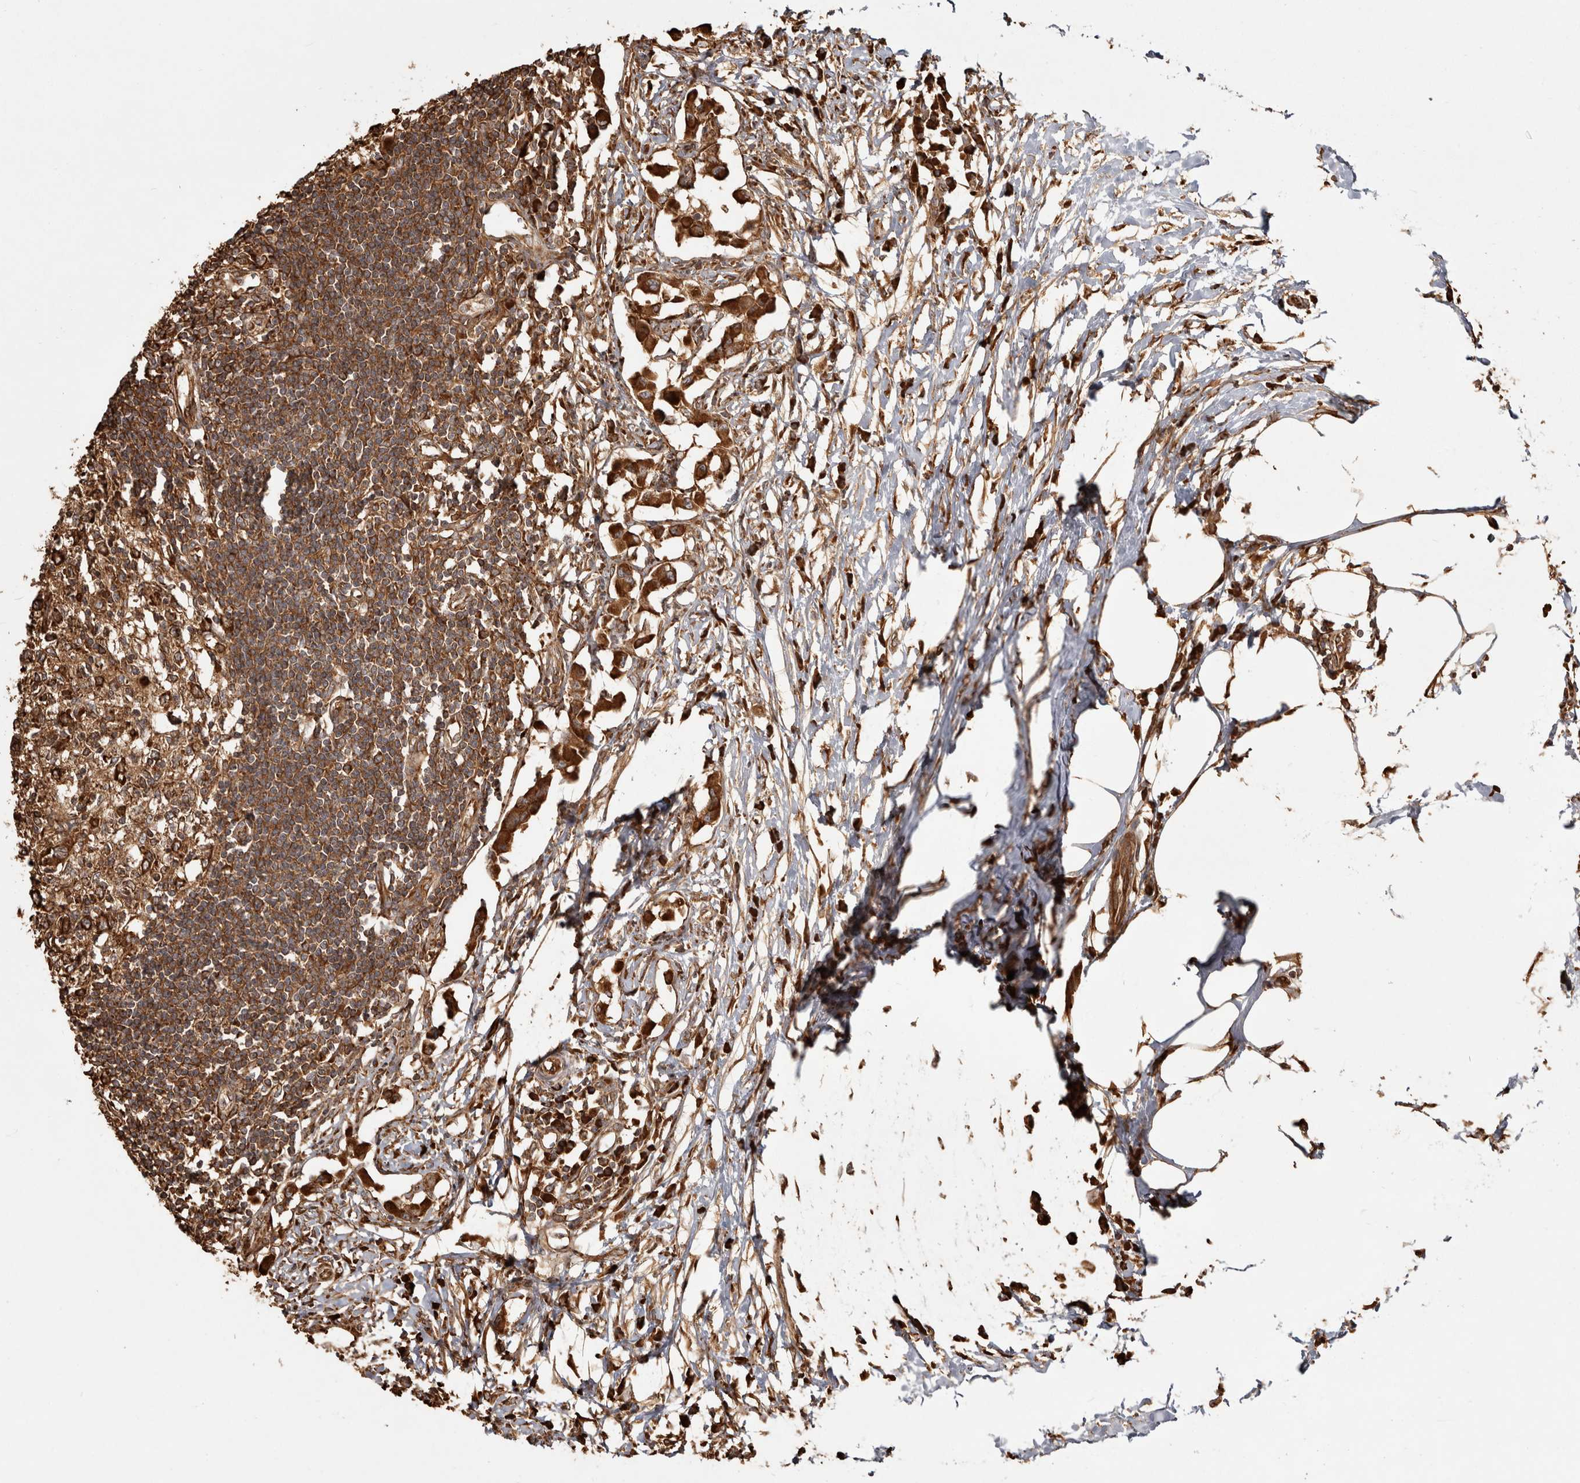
{"staining": {"intensity": "moderate", "quantity": ">75%", "location": "cytoplasmic/membranous"}, "tissue": "lymph node", "cell_type": "Germinal center cells", "image_type": "normal", "snomed": [{"axis": "morphology", "description": "Normal tissue, NOS"}, {"axis": "morphology", "description": "Malignant melanoma, Metastatic site"}, {"axis": "topography", "description": "Lymph node"}], "caption": "An immunohistochemistry image of normal tissue is shown. Protein staining in brown shows moderate cytoplasmic/membranous positivity in lymph node within germinal center cells. Using DAB (3,3'-diaminobenzidine) (brown) and hematoxylin (blue) stains, captured at high magnification using brightfield microscopy.", "gene": "CAMSAP2", "patient": {"sex": "male", "age": 41}}